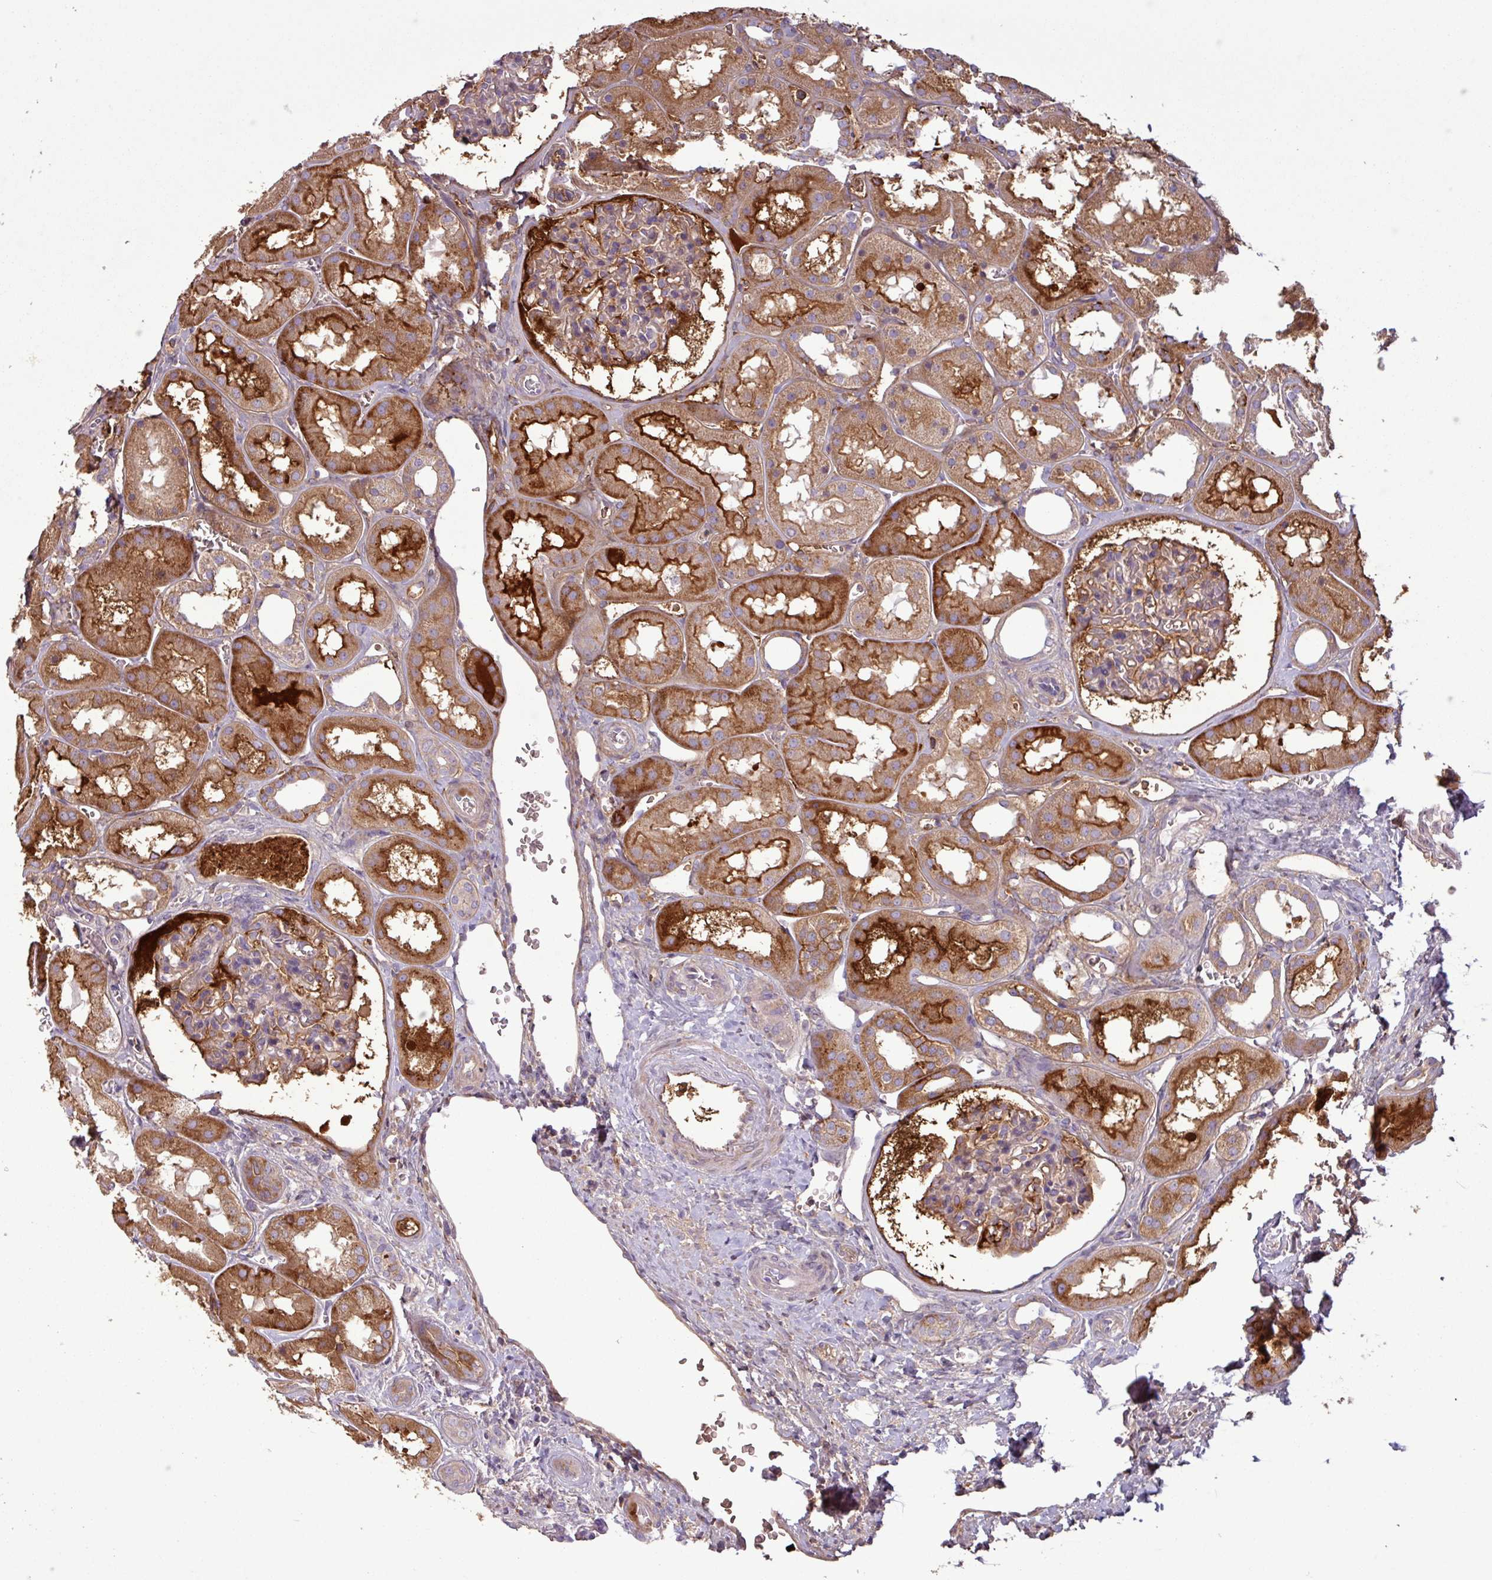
{"staining": {"intensity": "moderate", "quantity": "<25%", "location": "cytoplasmic/membranous"}, "tissue": "kidney", "cell_type": "Cells in glomeruli", "image_type": "normal", "snomed": [{"axis": "morphology", "description": "Normal tissue, NOS"}, {"axis": "topography", "description": "Kidney"}], "caption": "Protein staining reveals moderate cytoplasmic/membranous expression in about <25% of cells in glomeruli in normal kidney.", "gene": "C4A", "patient": {"sex": "female", "age": 41}}